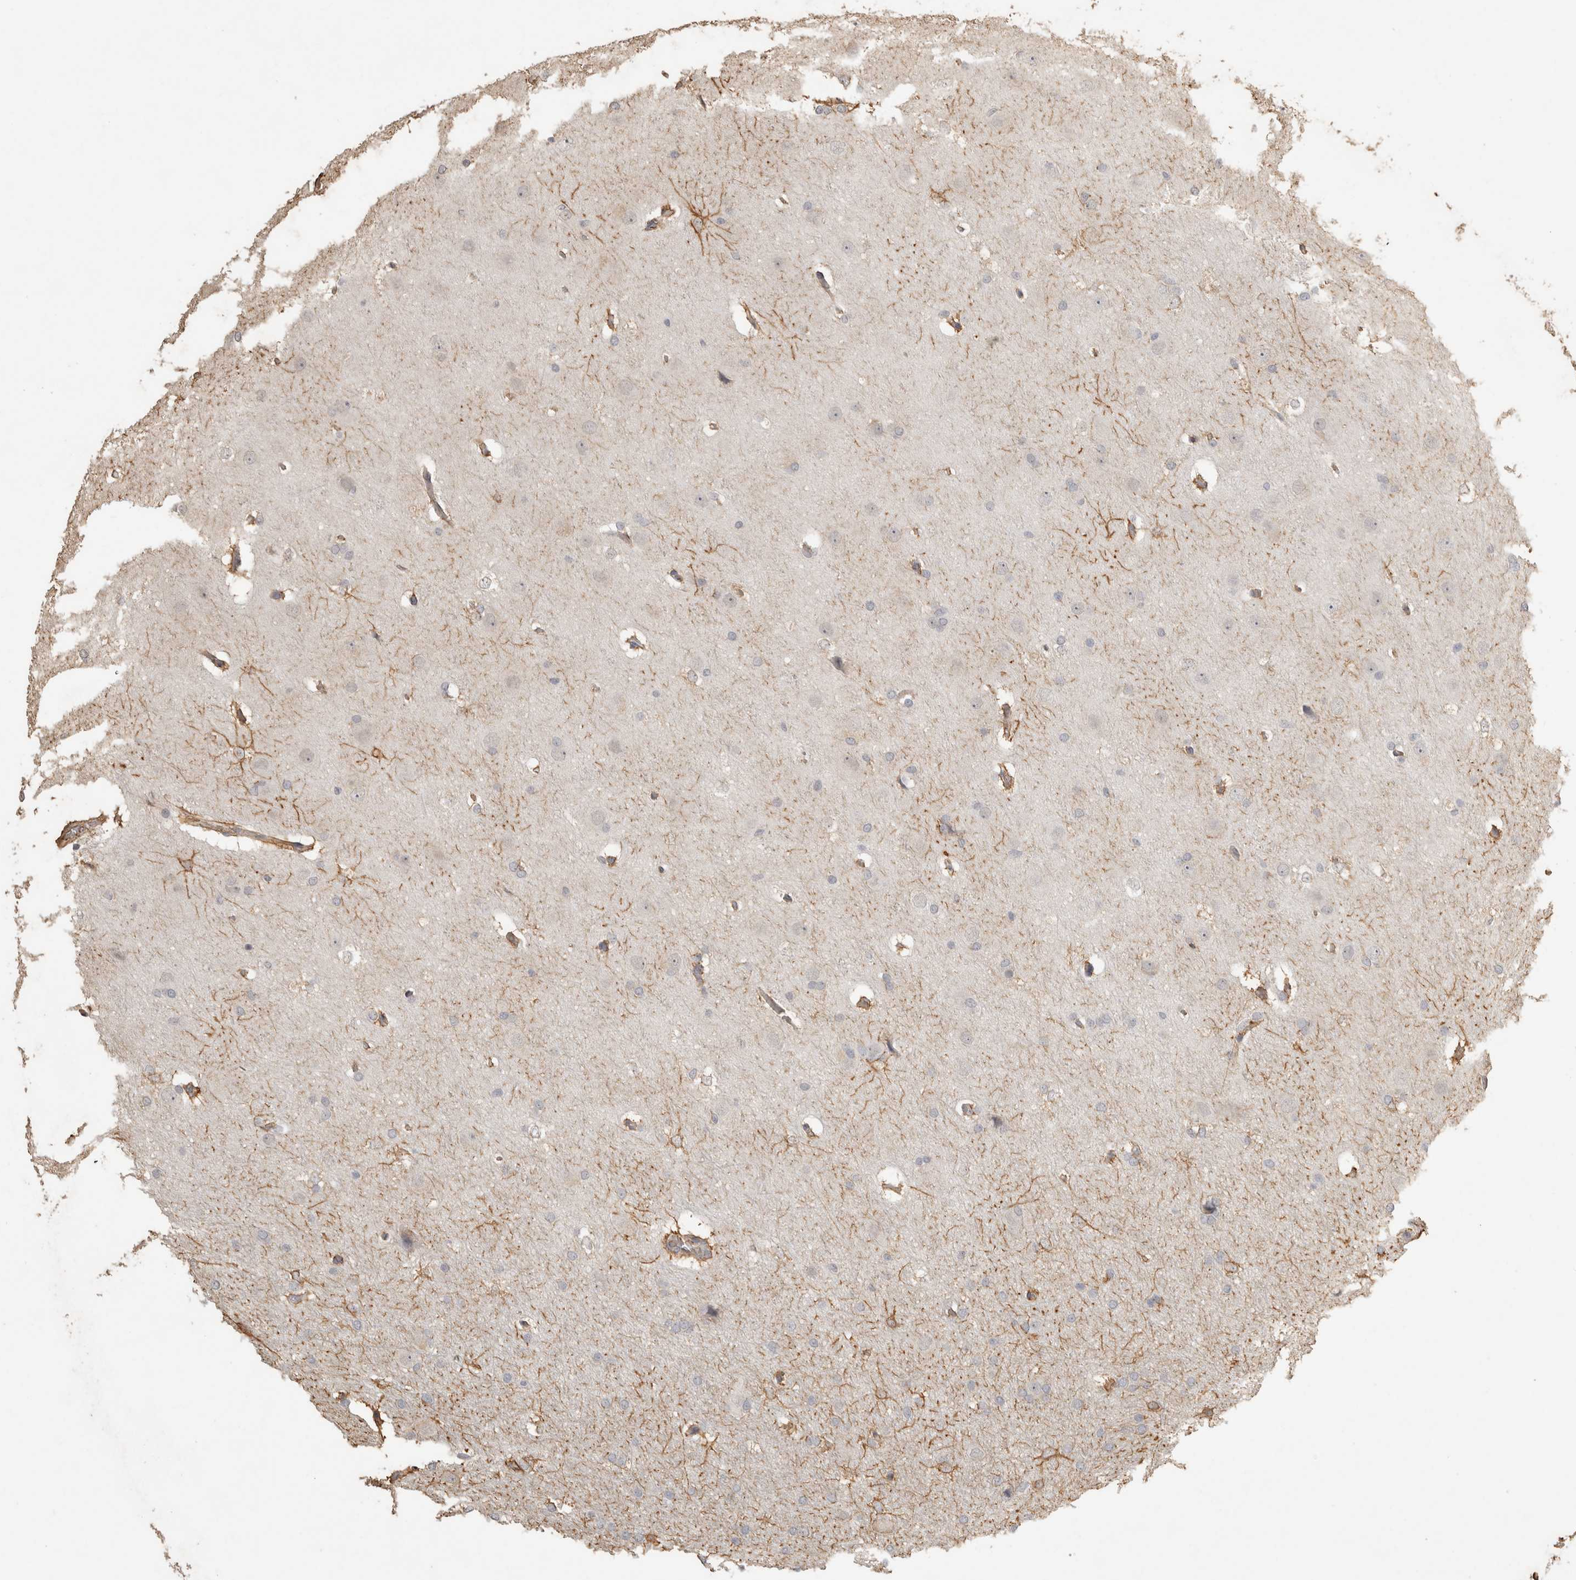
{"staining": {"intensity": "negative", "quantity": "none", "location": "none"}, "tissue": "glioma", "cell_type": "Tumor cells", "image_type": "cancer", "snomed": [{"axis": "morphology", "description": "Glioma, malignant, Low grade"}, {"axis": "topography", "description": "Brain"}], "caption": "This is a photomicrograph of immunohistochemistry (IHC) staining of glioma, which shows no expression in tumor cells. (DAB IHC visualized using brightfield microscopy, high magnification).", "gene": "REPS2", "patient": {"sex": "female", "age": 37}}